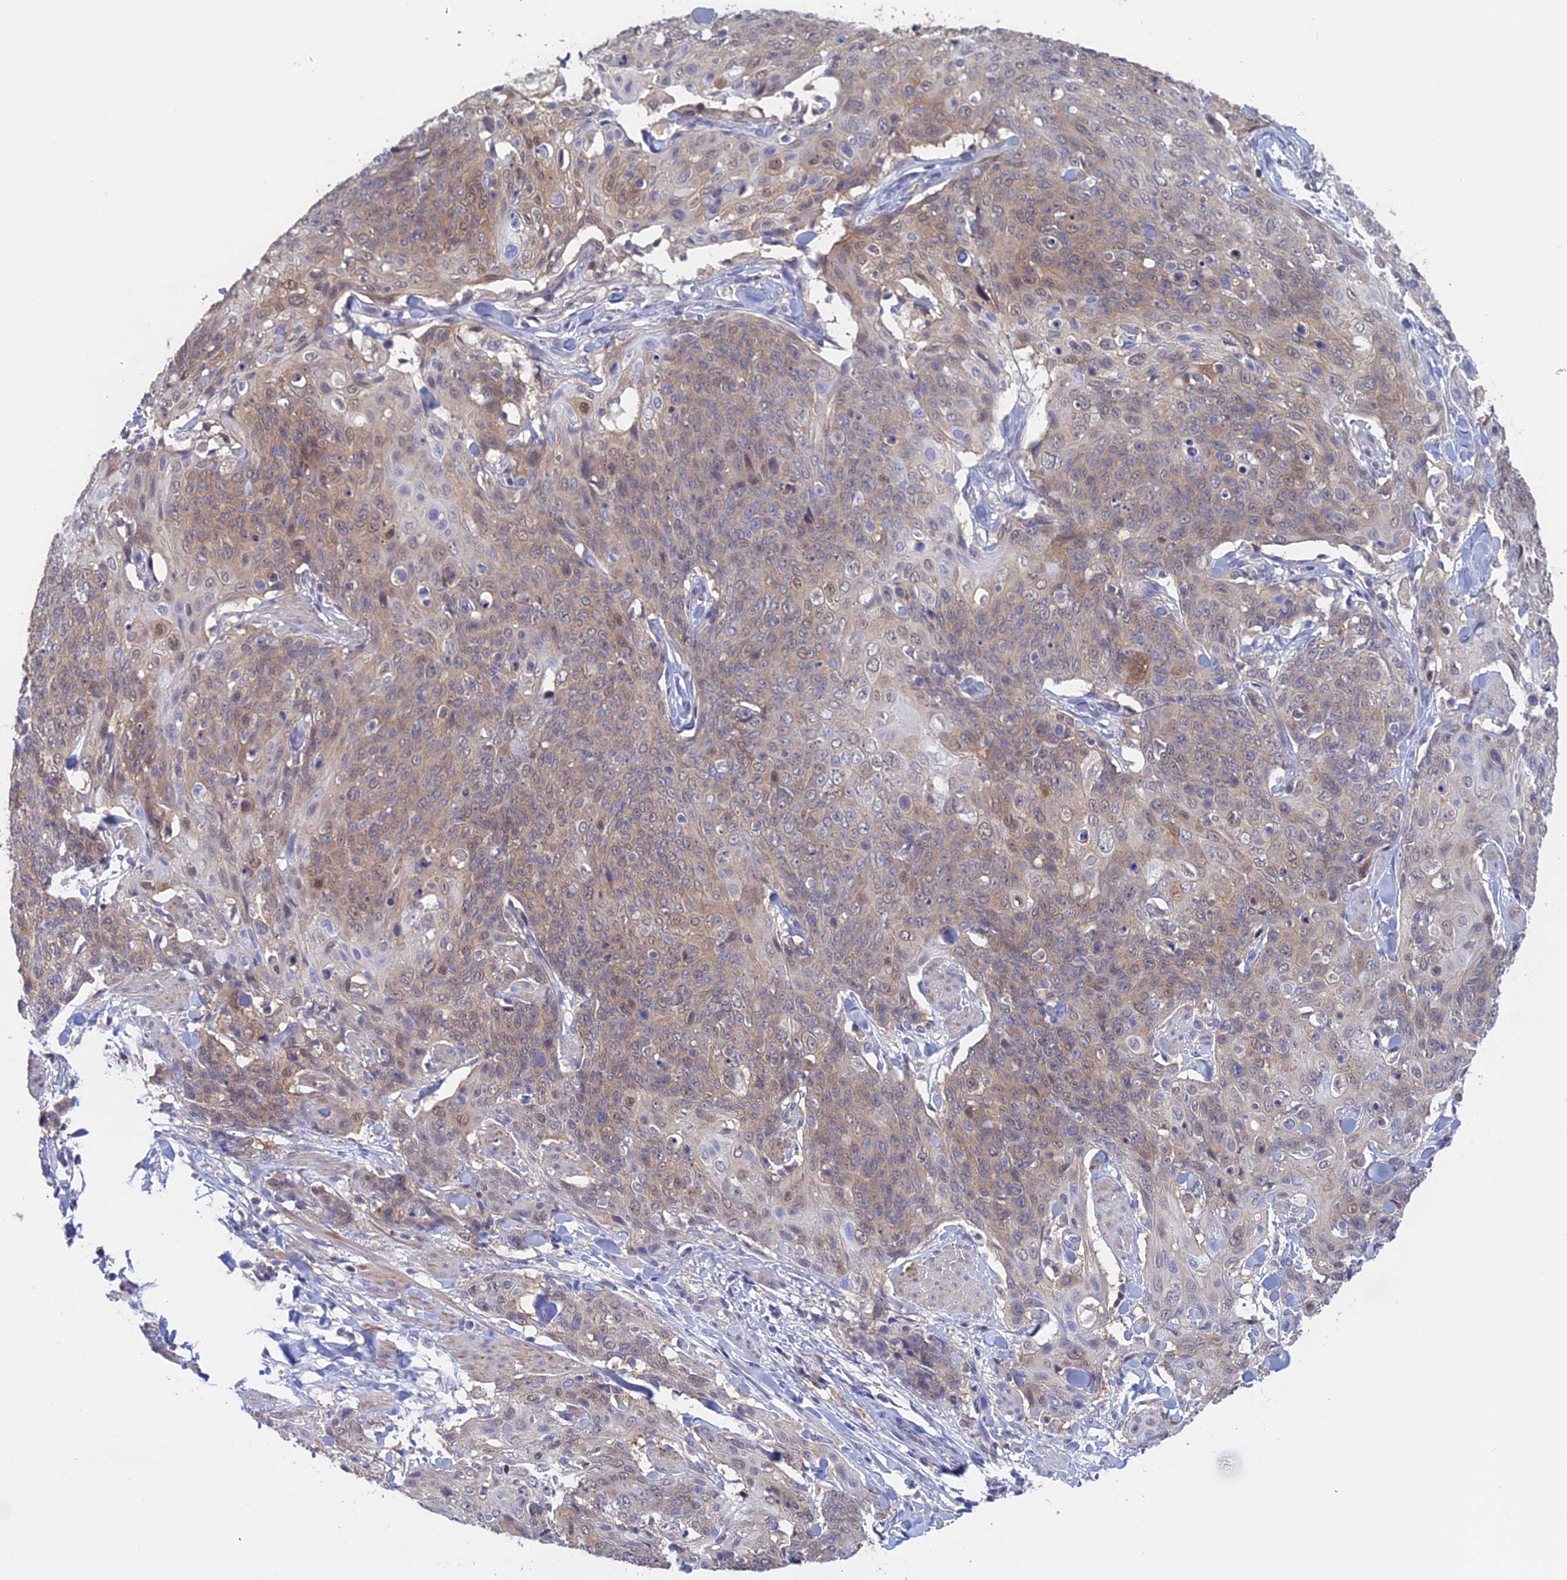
{"staining": {"intensity": "weak", "quantity": "25%-75%", "location": "cytoplasmic/membranous,nuclear"}, "tissue": "skin cancer", "cell_type": "Tumor cells", "image_type": "cancer", "snomed": [{"axis": "morphology", "description": "Squamous cell carcinoma, NOS"}, {"axis": "topography", "description": "Skin"}, {"axis": "topography", "description": "Vulva"}], "caption": "Skin cancer (squamous cell carcinoma) stained for a protein (brown) displays weak cytoplasmic/membranous and nuclear positive staining in about 25%-75% of tumor cells.", "gene": "STUB1", "patient": {"sex": "female", "age": 85}}